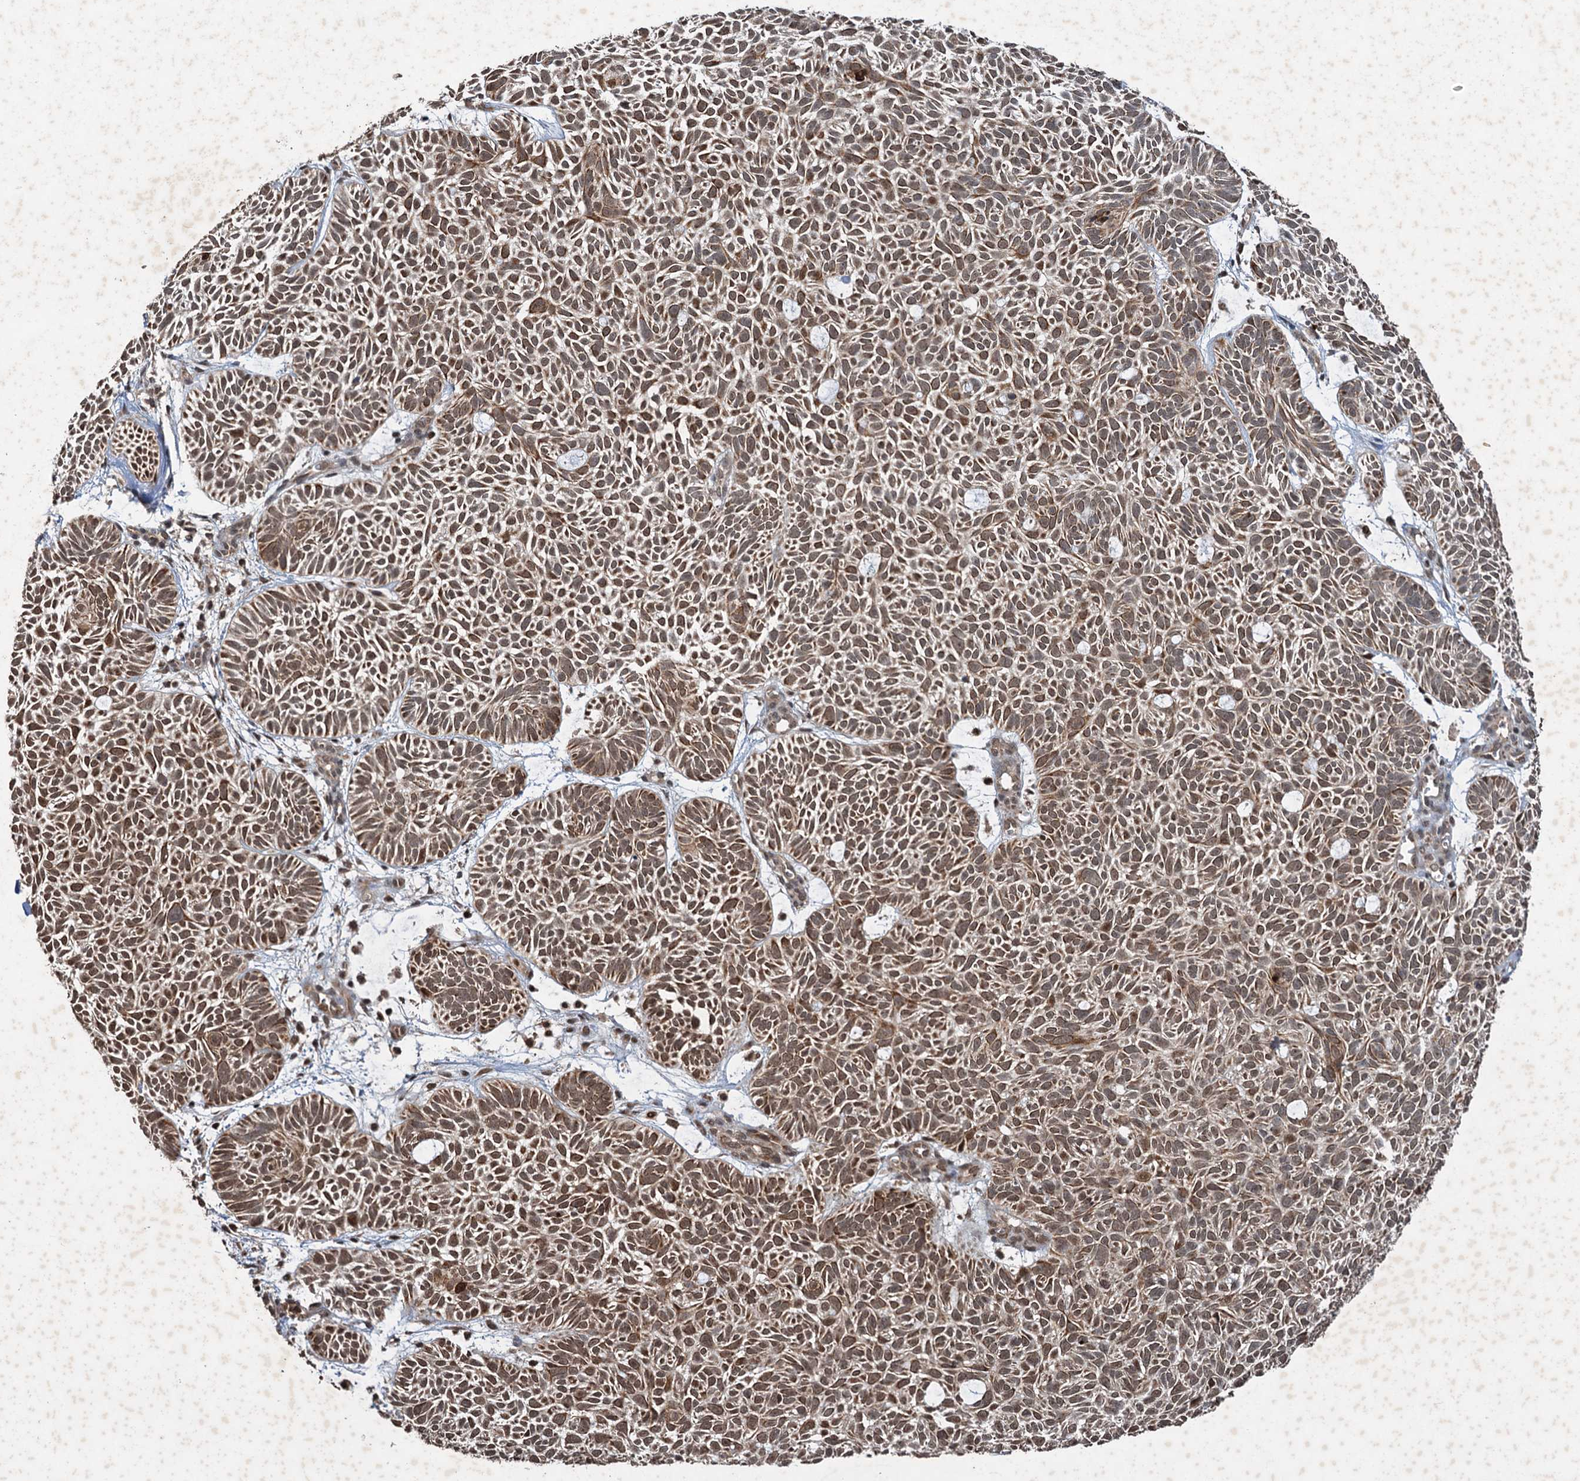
{"staining": {"intensity": "moderate", "quantity": ">75%", "location": "cytoplasmic/membranous,nuclear"}, "tissue": "skin cancer", "cell_type": "Tumor cells", "image_type": "cancer", "snomed": [{"axis": "morphology", "description": "Basal cell carcinoma"}, {"axis": "topography", "description": "Skin"}], "caption": "Human basal cell carcinoma (skin) stained for a protein (brown) shows moderate cytoplasmic/membranous and nuclear positive staining in approximately >75% of tumor cells.", "gene": "REP15", "patient": {"sex": "male", "age": 69}}